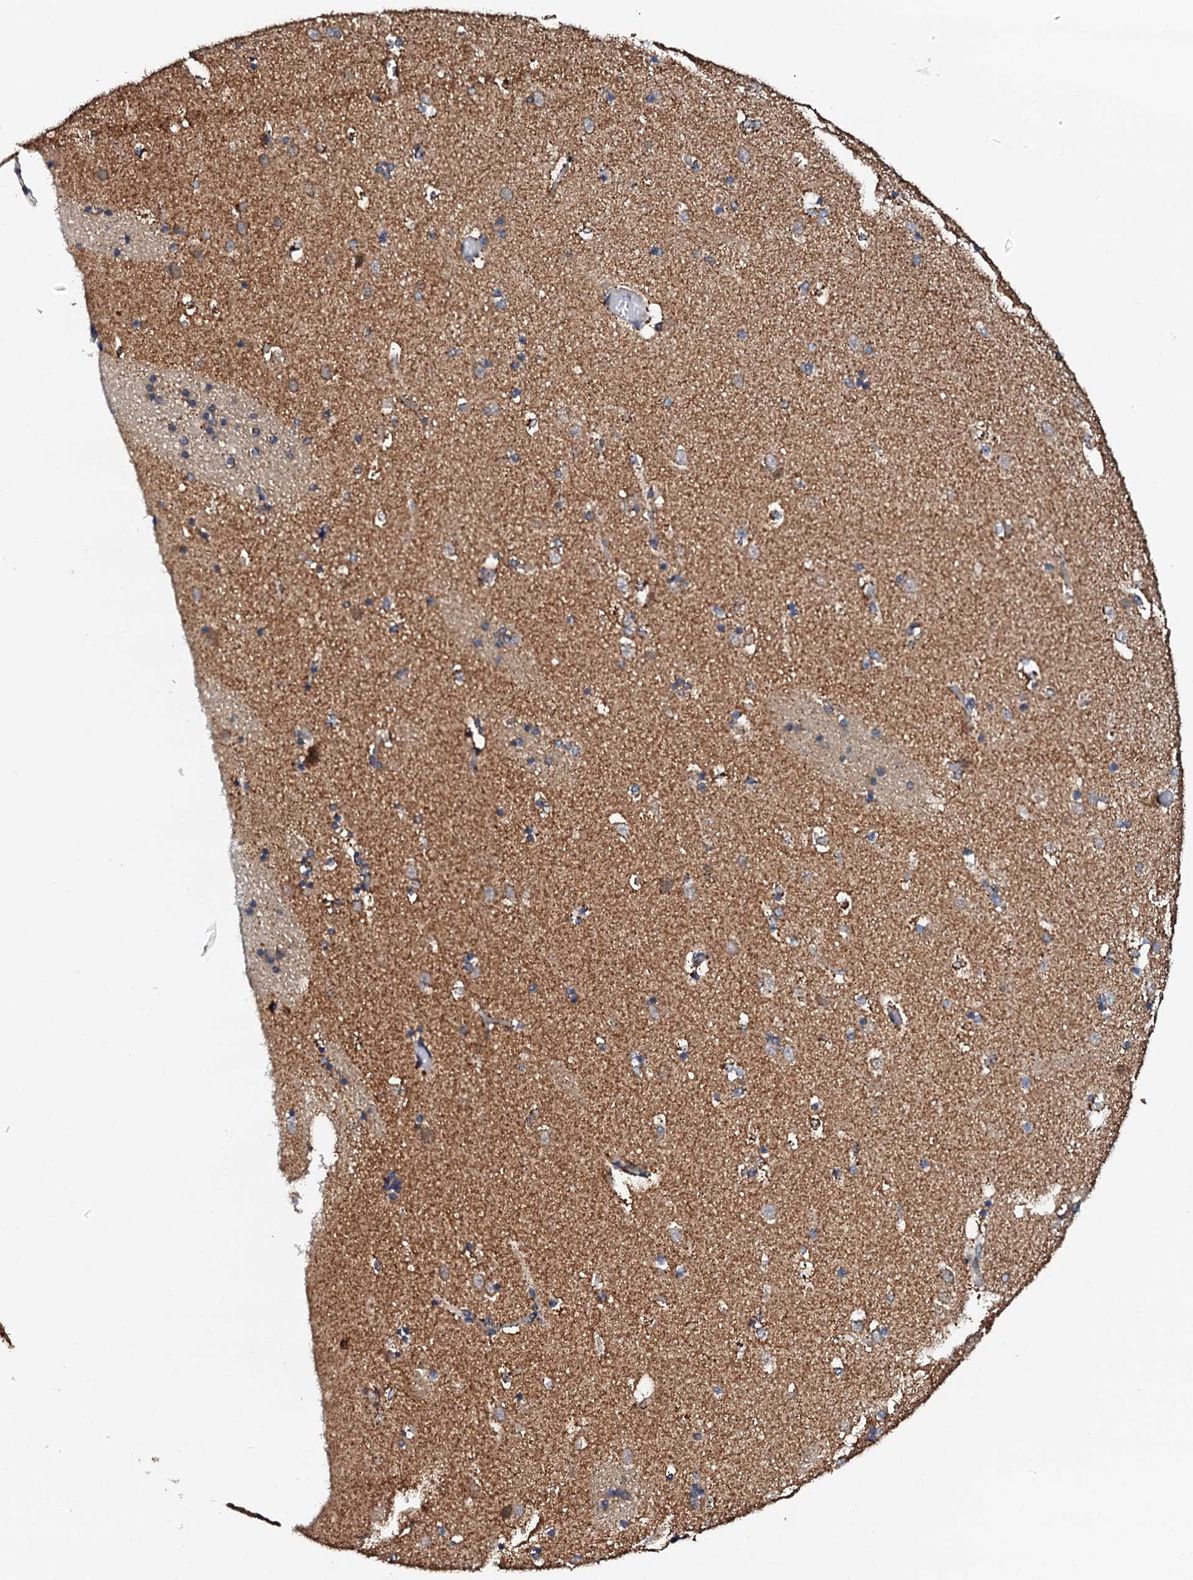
{"staining": {"intensity": "moderate", "quantity": "<25%", "location": "cytoplasmic/membranous"}, "tissue": "caudate", "cell_type": "Glial cells", "image_type": "normal", "snomed": [{"axis": "morphology", "description": "Normal tissue, NOS"}, {"axis": "topography", "description": "Lateral ventricle wall"}], "caption": "Immunohistochemical staining of unremarkable caudate shows low levels of moderate cytoplasmic/membranous staining in about <25% of glial cells. (DAB (3,3'-diaminobenzidine) IHC with brightfield microscopy, high magnification).", "gene": "UBE3C", "patient": {"sex": "male", "age": 45}}